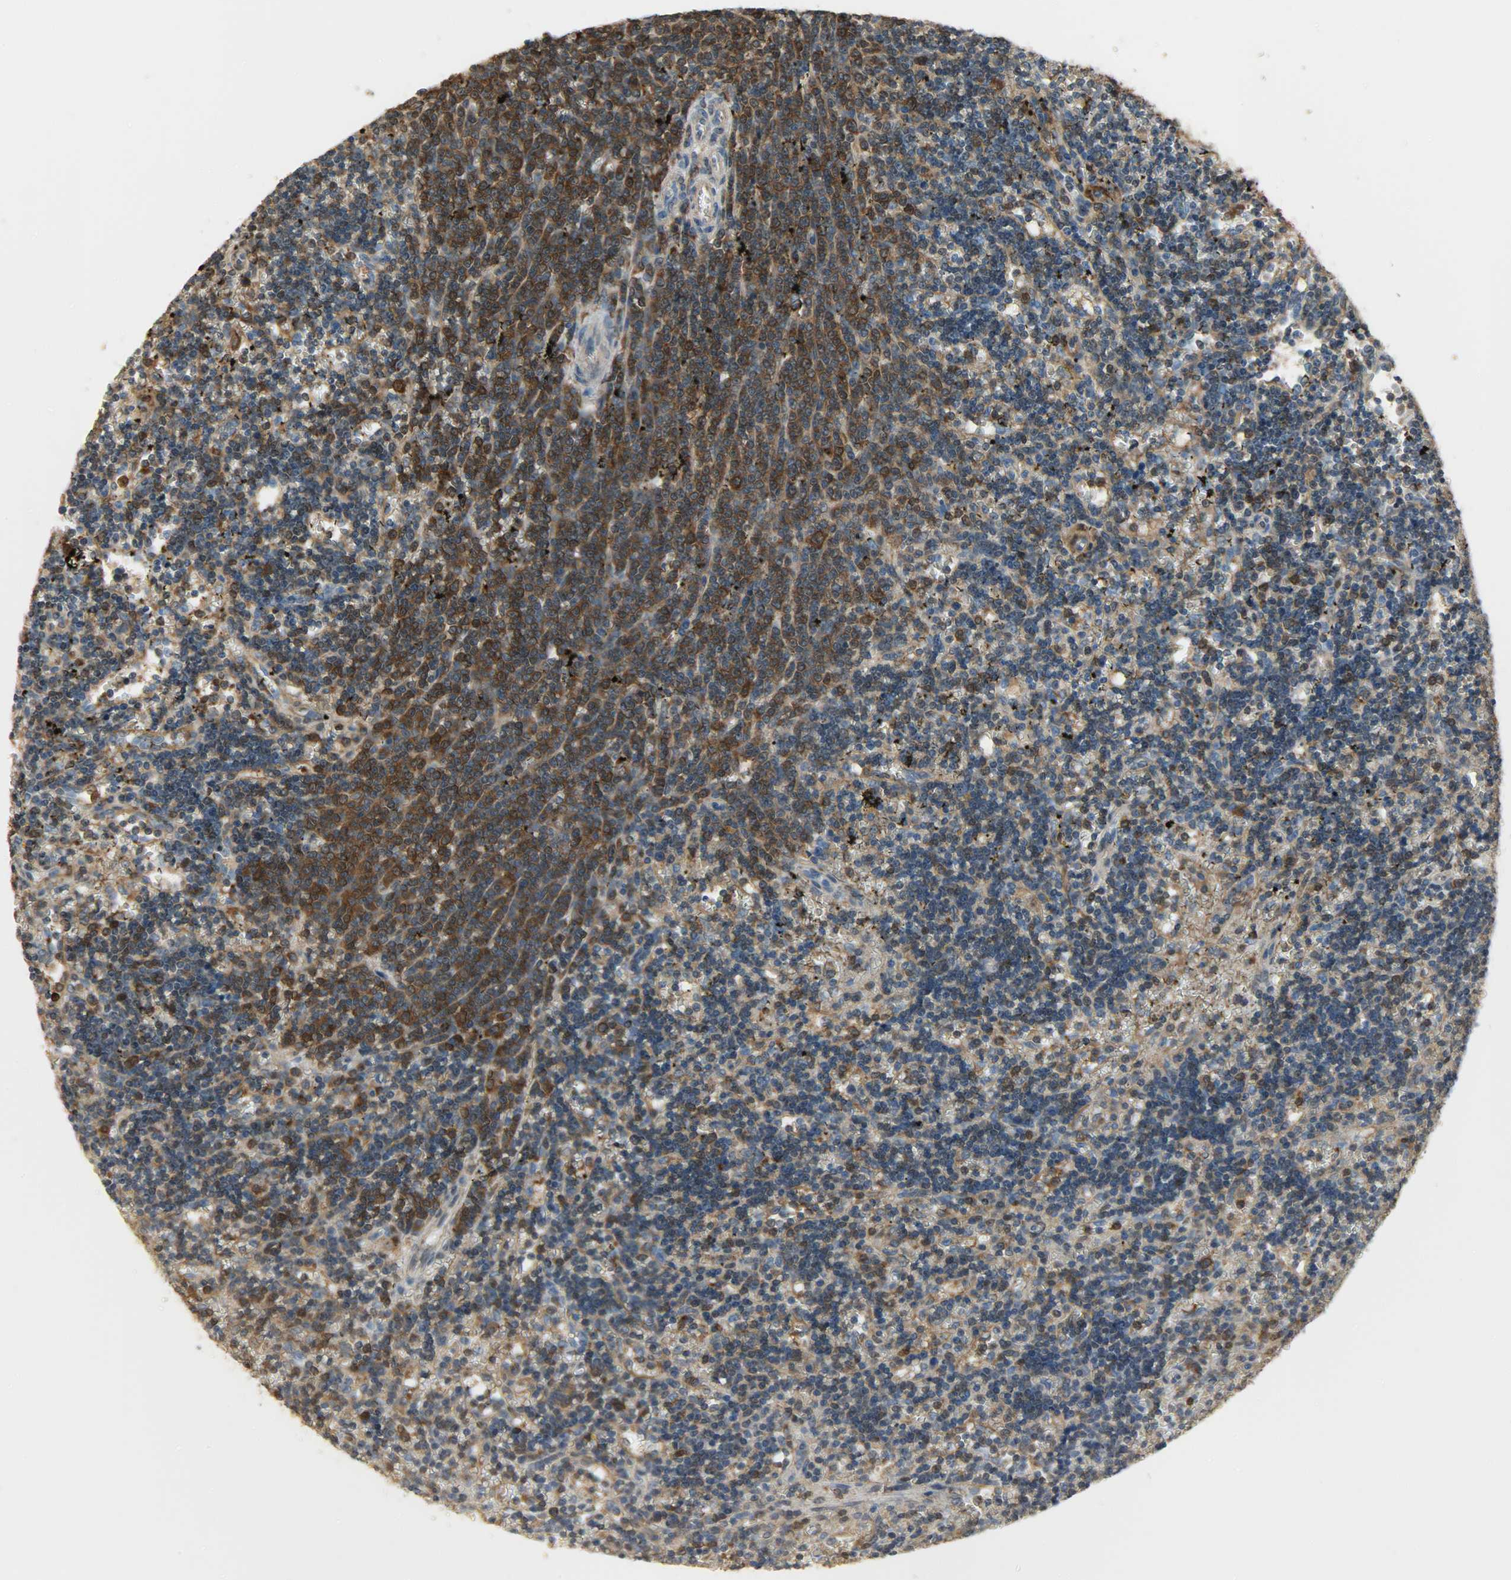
{"staining": {"intensity": "moderate", "quantity": ">75%", "location": "cytoplasmic/membranous"}, "tissue": "lymphoma", "cell_type": "Tumor cells", "image_type": "cancer", "snomed": [{"axis": "morphology", "description": "Malignant lymphoma, non-Hodgkin's type, Low grade"}, {"axis": "topography", "description": "Spleen"}], "caption": "A brown stain highlights moderate cytoplasmic/membranous positivity of a protein in human lymphoma tumor cells.", "gene": "LDHB", "patient": {"sex": "male", "age": 60}}